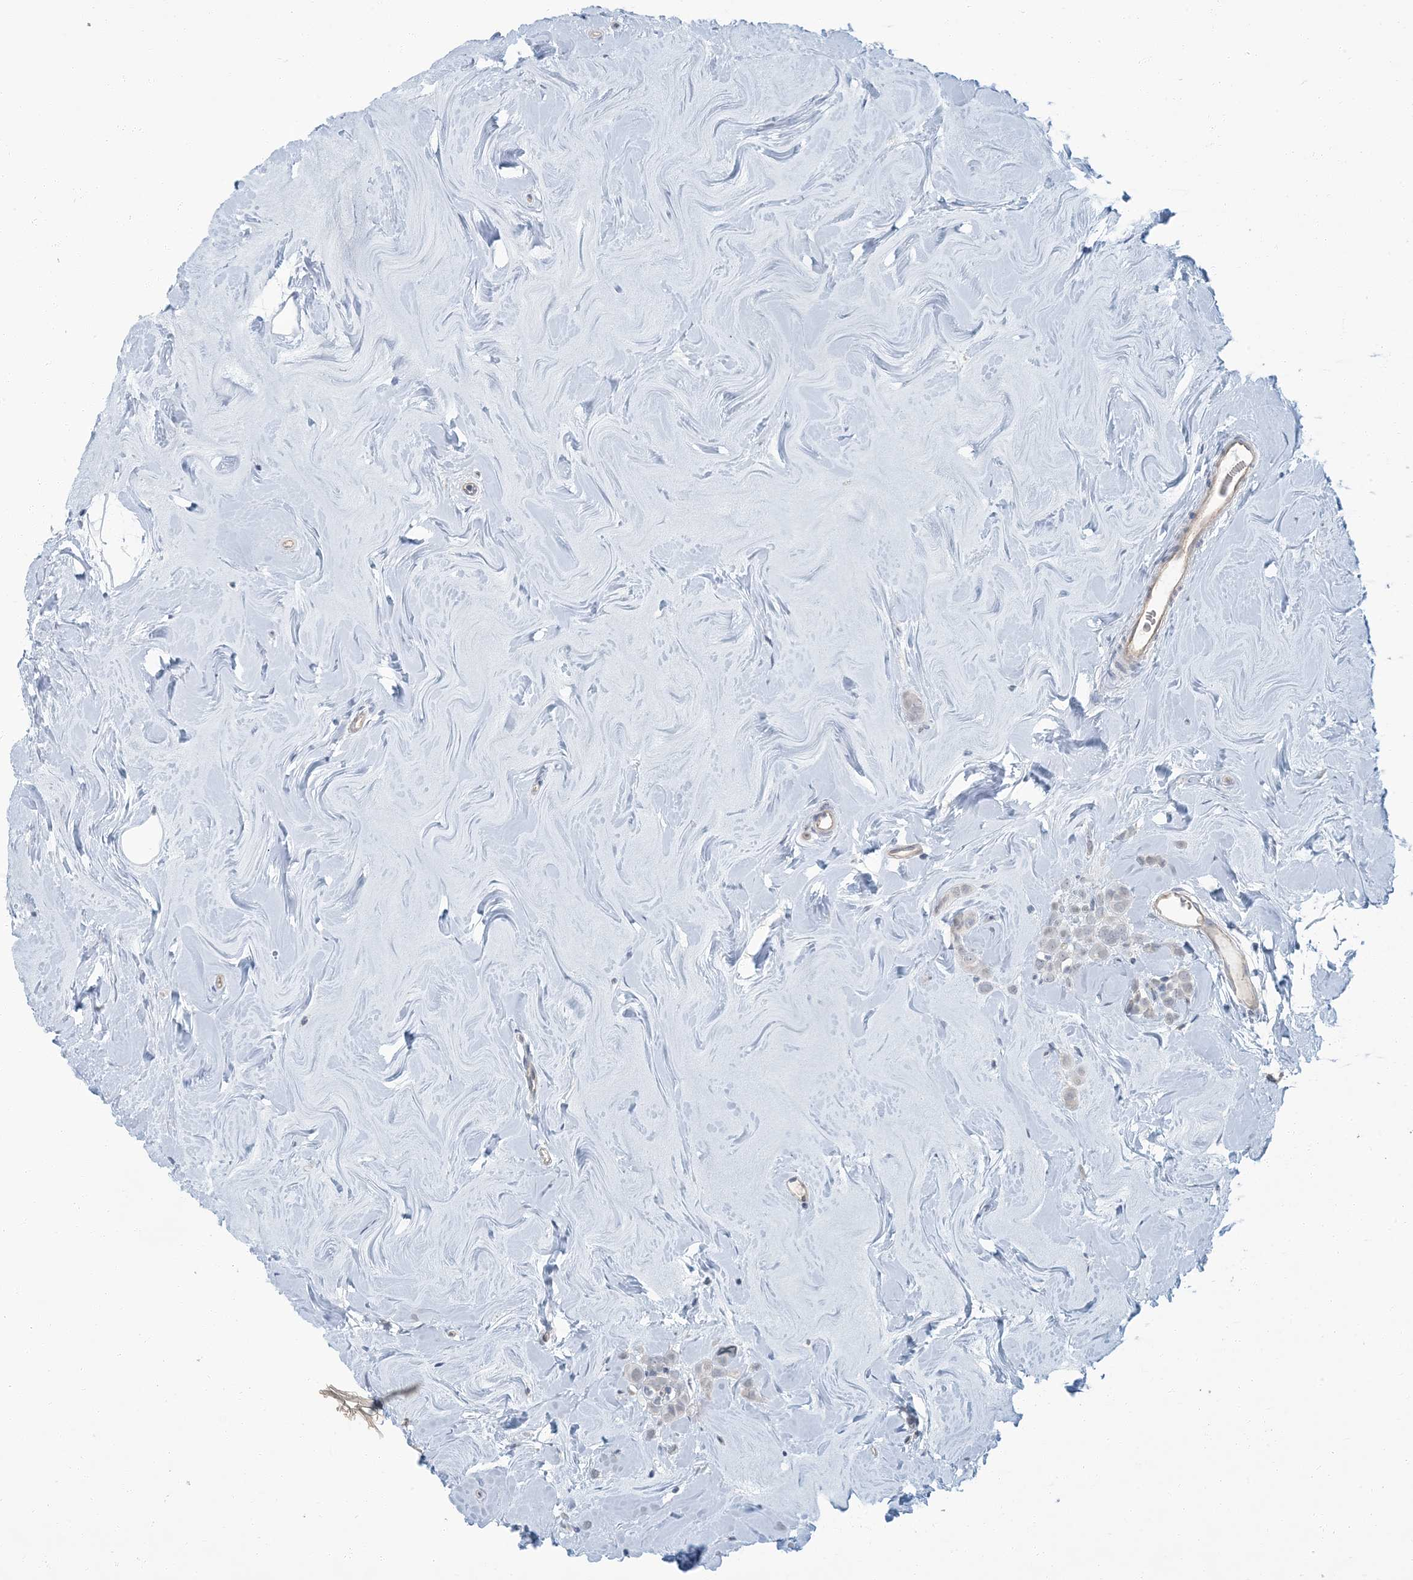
{"staining": {"intensity": "negative", "quantity": "none", "location": "none"}, "tissue": "breast cancer", "cell_type": "Tumor cells", "image_type": "cancer", "snomed": [{"axis": "morphology", "description": "Lobular carcinoma"}, {"axis": "topography", "description": "Breast"}], "caption": "DAB immunohistochemical staining of human breast cancer (lobular carcinoma) displays no significant positivity in tumor cells.", "gene": "EPHA4", "patient": {"sex": "female", "age": 47}}